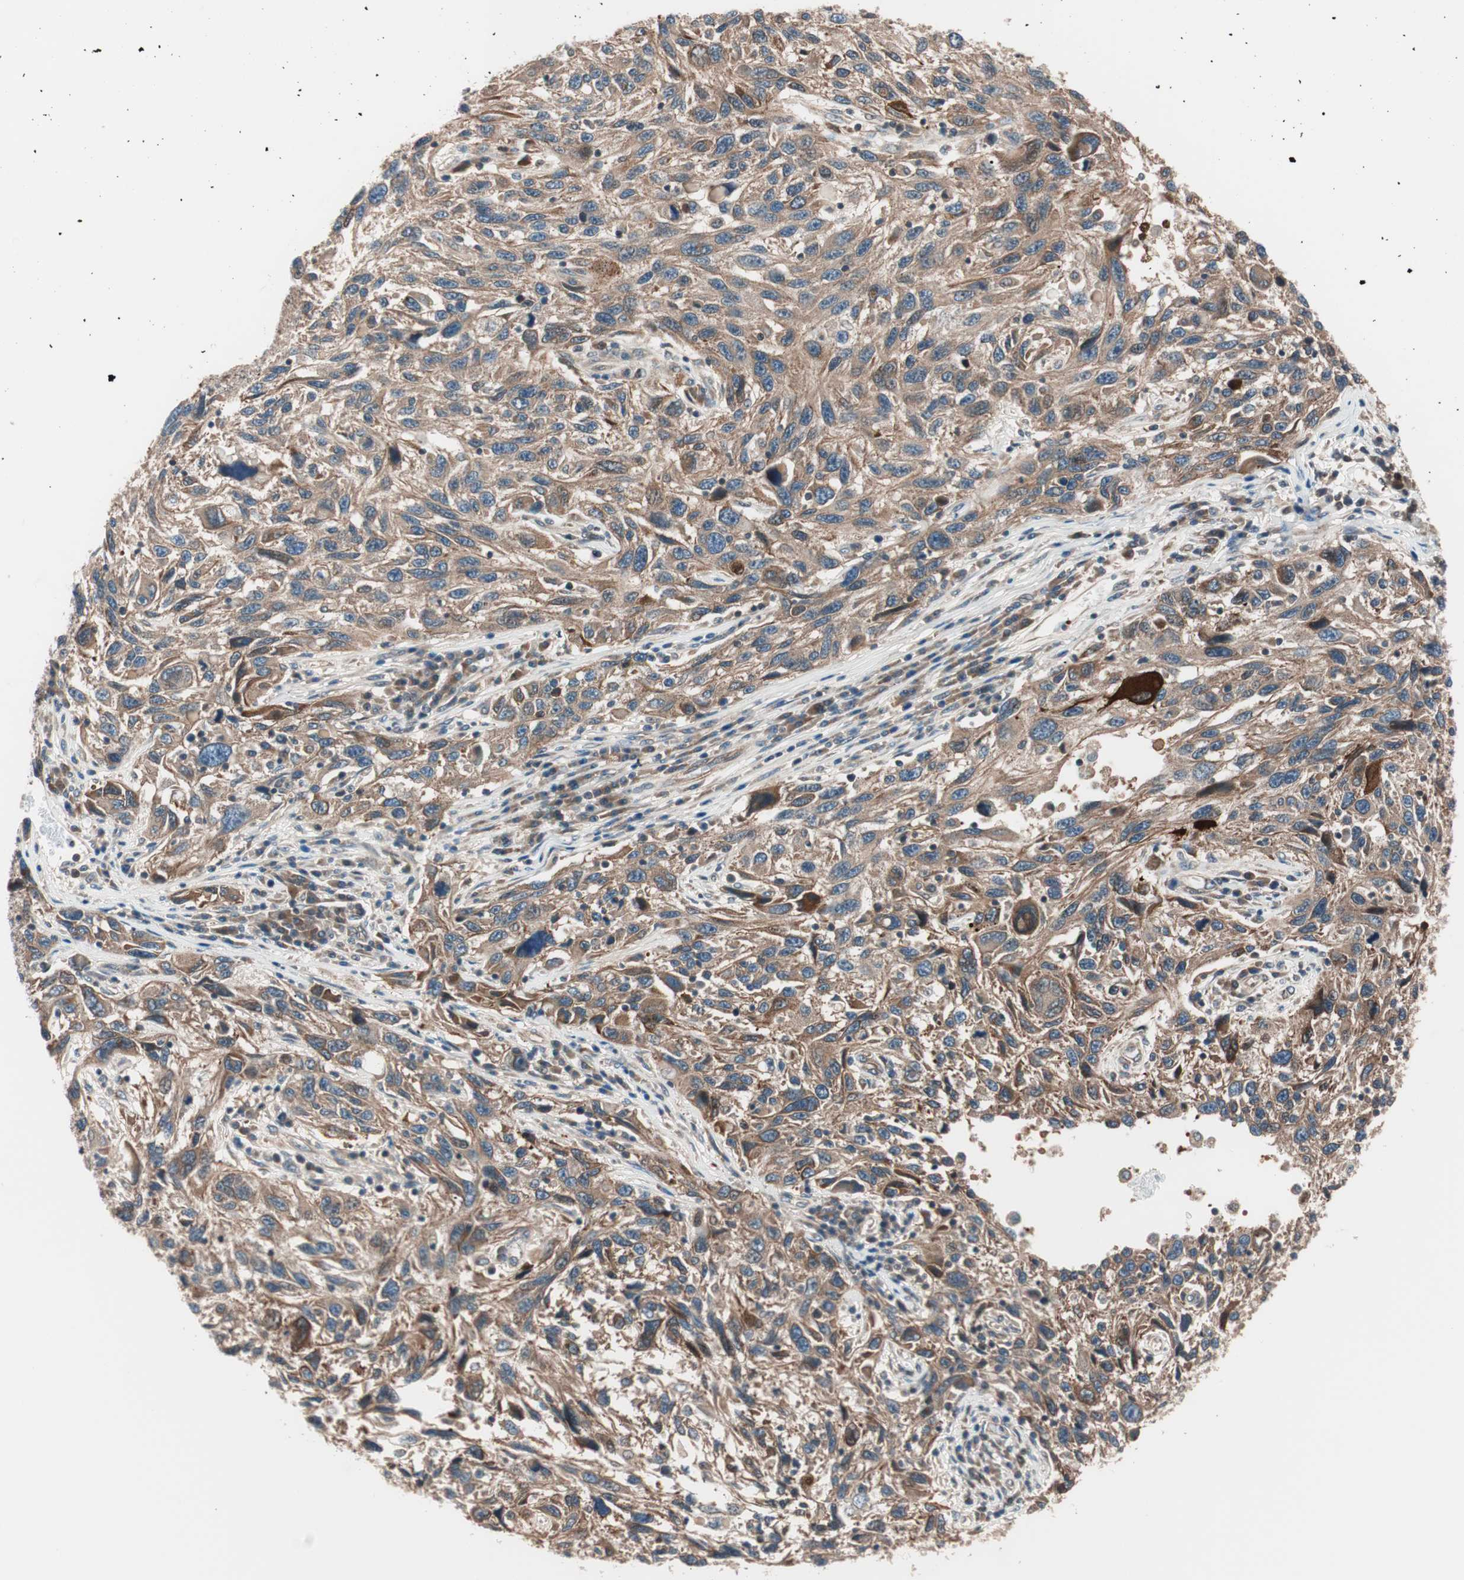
{"staining": {"intensity": "moderate", "quantity": ">75%", "location": "cytoplasmic/membranous"}, "tissue": "melanoma", "cell_type": "Tumor cells", "image_type": "cancer", "snomed": [{"axis": "morphology", "description": "Malignant melanoma, NOS"}, {"axis": "topography", "description": "Skin"}], "caption": "Protein analysis of malignant melanoma tissue displays moderate cytoplasmic/membranous staining in approximately >75% of tumor cells. (brown staining indicates protein expression, while blue staining denotes nuclei).", "gene": "TSG101", "patient": {"sex": "male", "age": 53}}